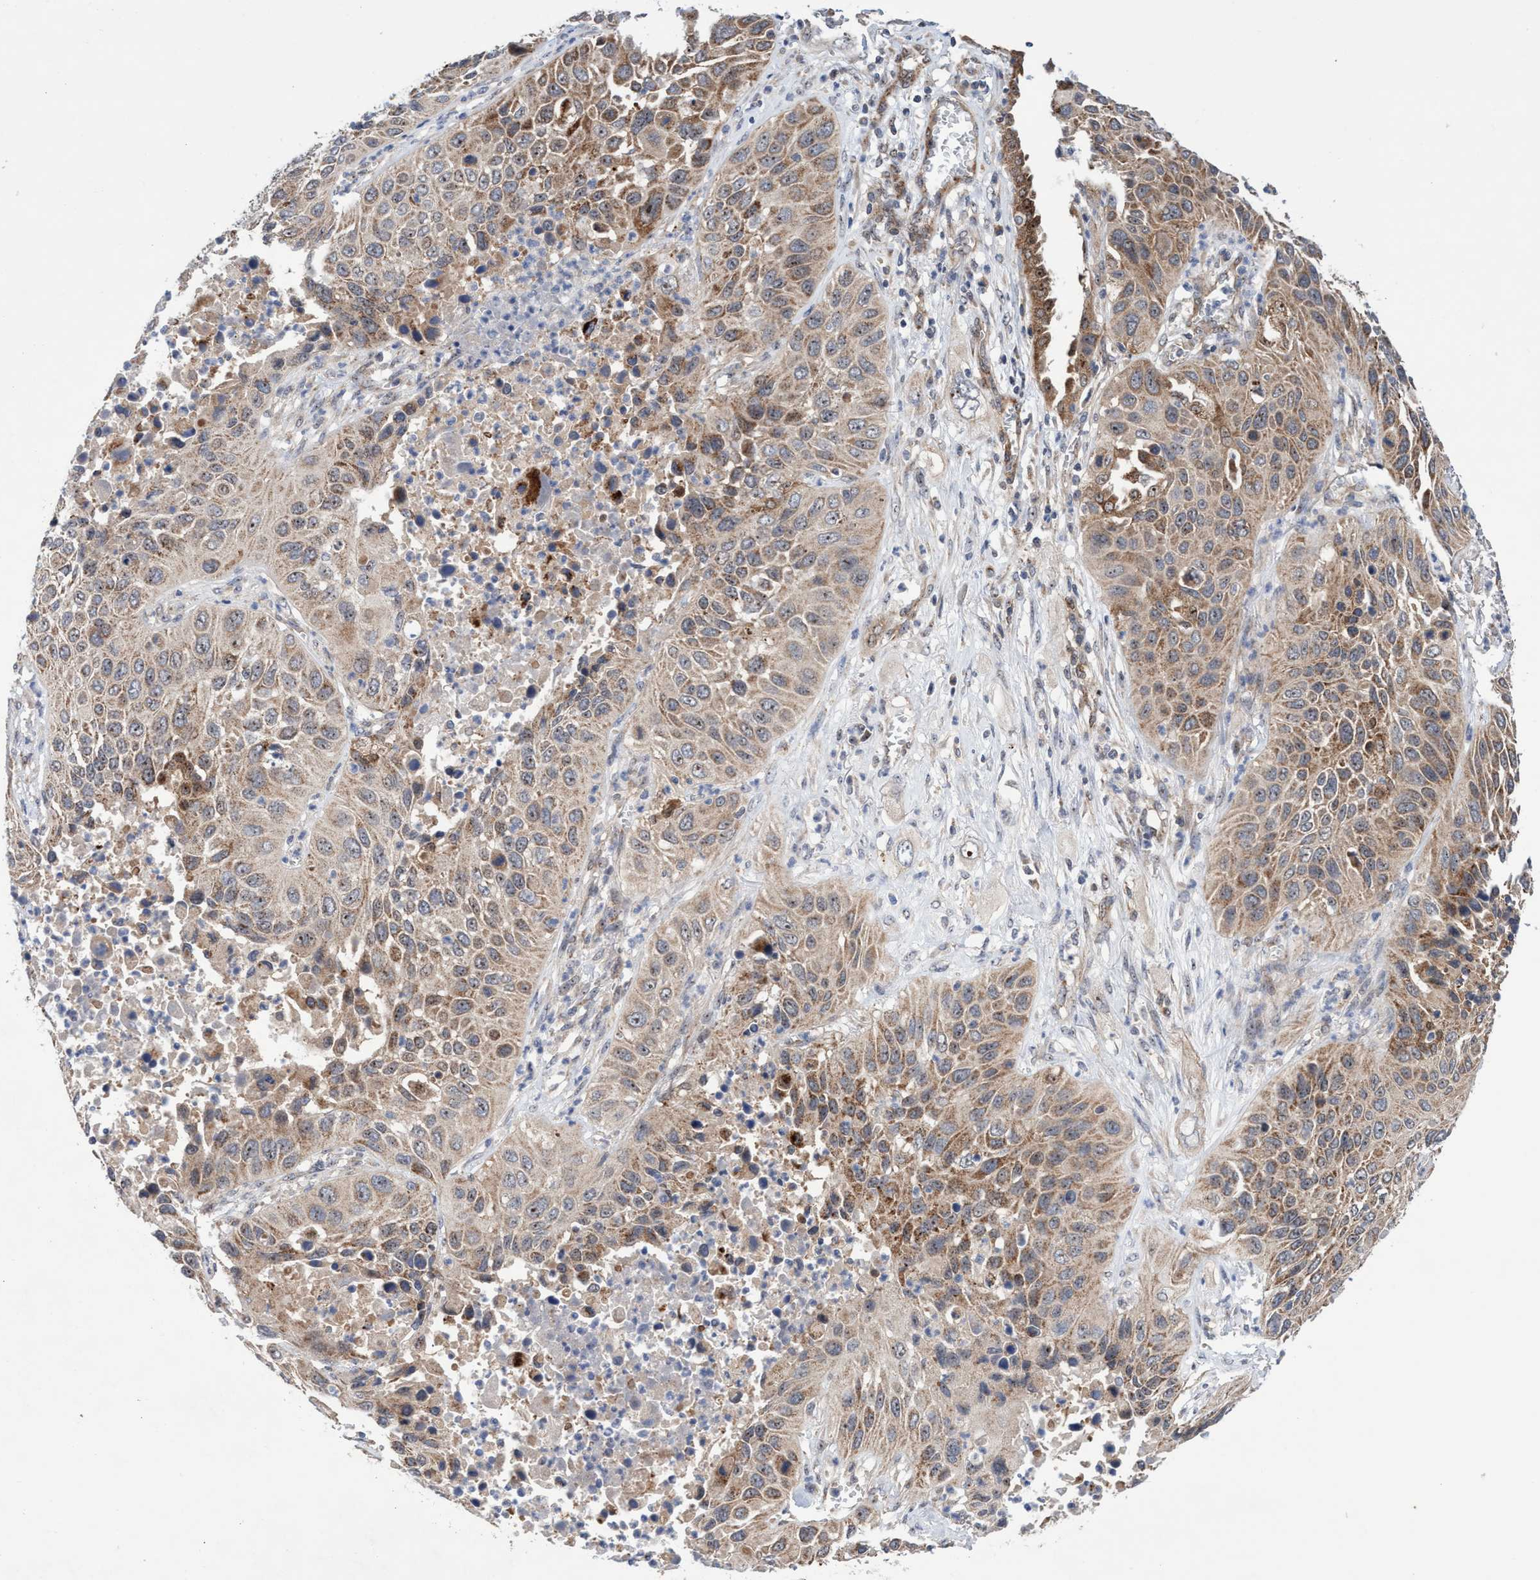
{"staining": {"intensity": "moderate", "quantity": ">75%", "location": "cytoplasmic/membranous,nuclear"}, "tissue": "lung cancer", "cell_type": "Tumor cells", "image_type": "cancer", "snomed": [{"axis": "morphology", "description": "Squamous cell carcinoma, NOS"}, {"axis": "topography", "description": "Lung"}], "caption": "Lung cancer (squamous cell carcinoma) was stained to show a protein in brown. There is medium levels of moderate cytoplasmic/membranous and nuclear staining in approximately >75% of tumor cells.", "gene": "P2RY14", "patient": {"sex": "female", "age": 76}}